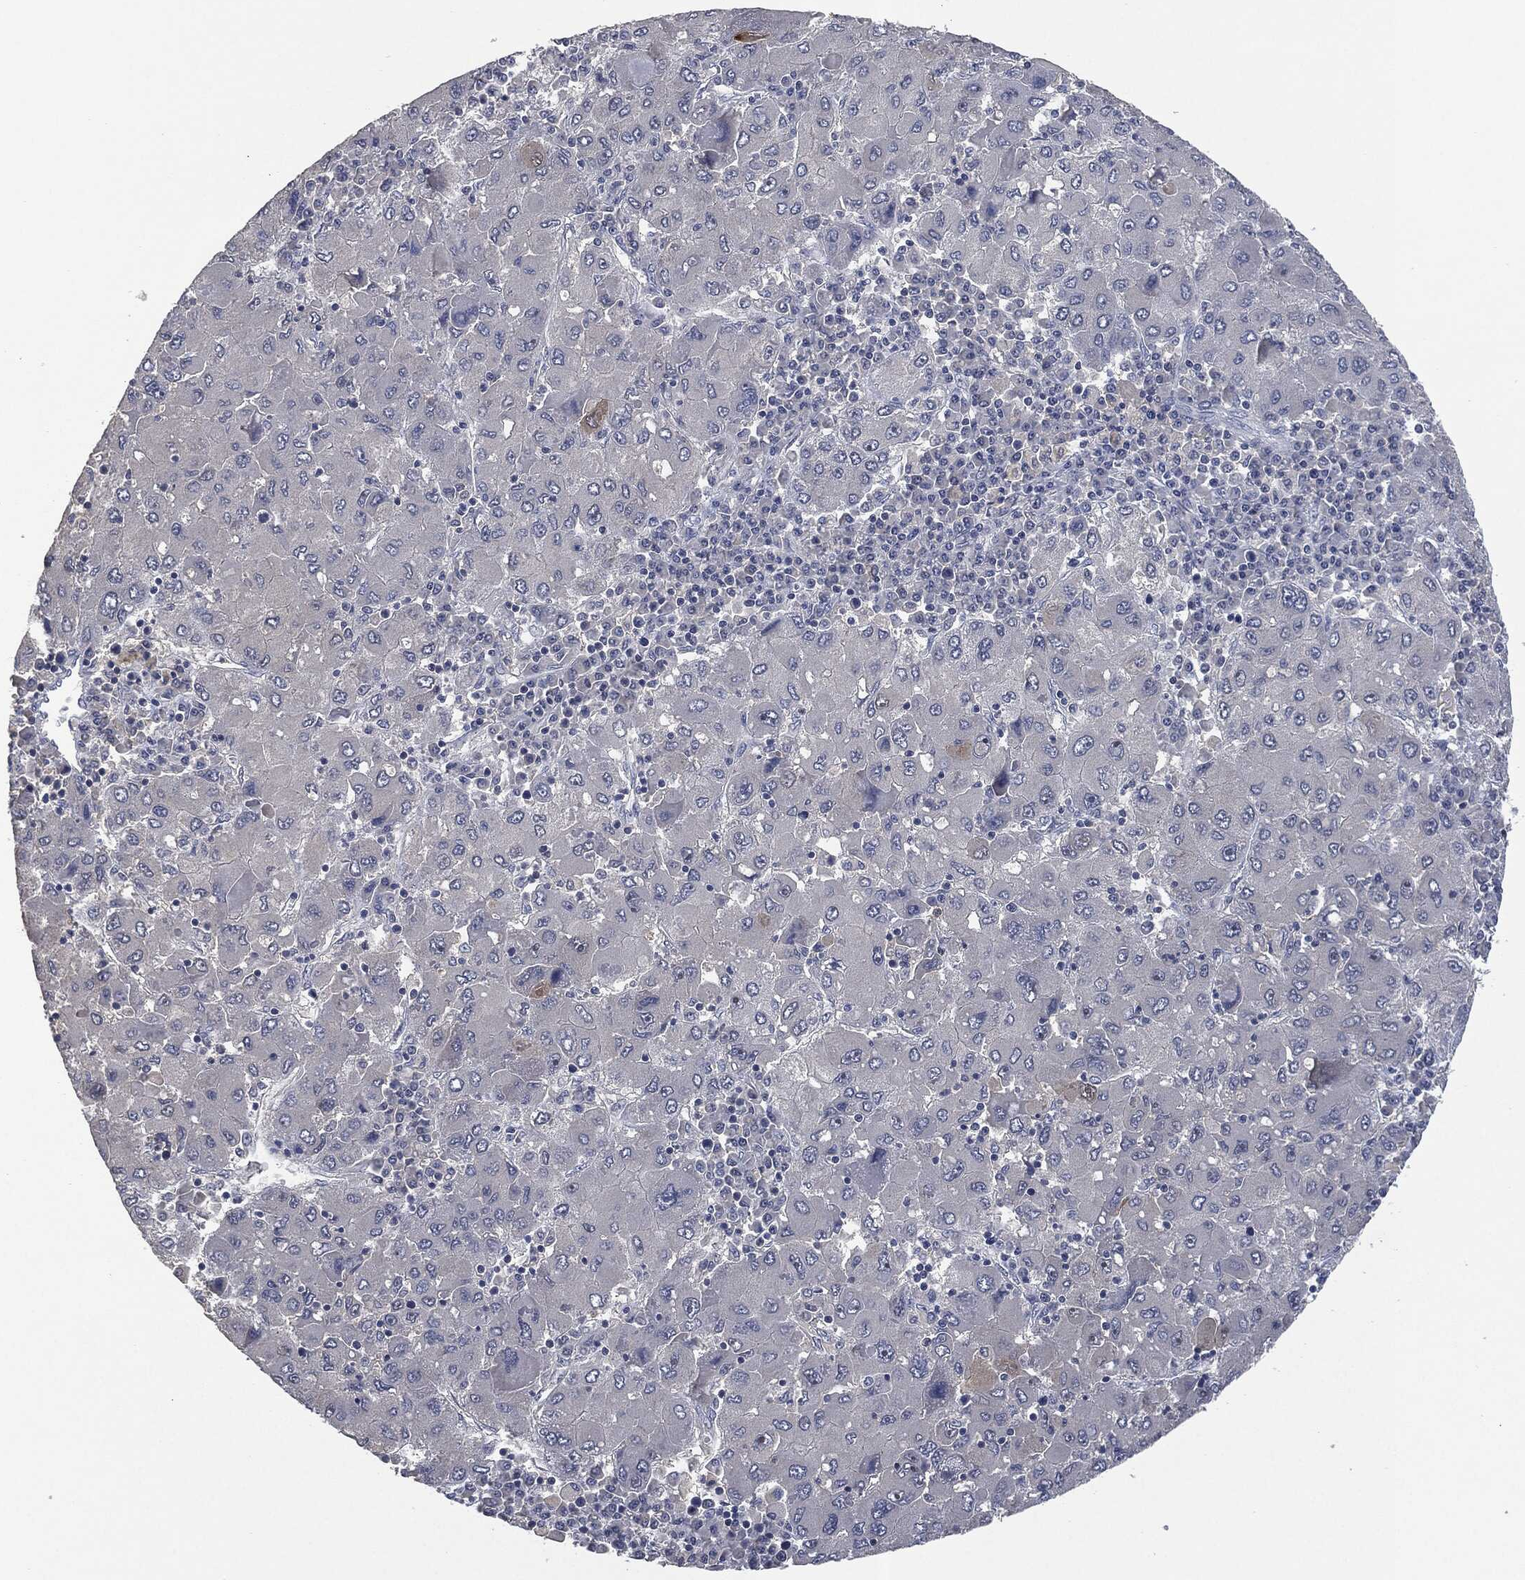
{"staining": {"intensity": "weak", "quantity": "<25%", "location": "cytoplasmic/membranous"}, "tissue": "liver cancer", "cell_type": "Tumor cells", "image_type": "cancer", "snomed": [{"axis": "morphology", "description": "Carcinoma, Hepatocellular, NOS"}, {"axis": "topography", "description": "Liver"}], "caption": "Histopathology image shows no protein staining in tumor cells of liver cancer (hepatocellular carcinoma) tissue.", "gene": "IL1RN", "patient": {"sex": "male", "age": 75}}